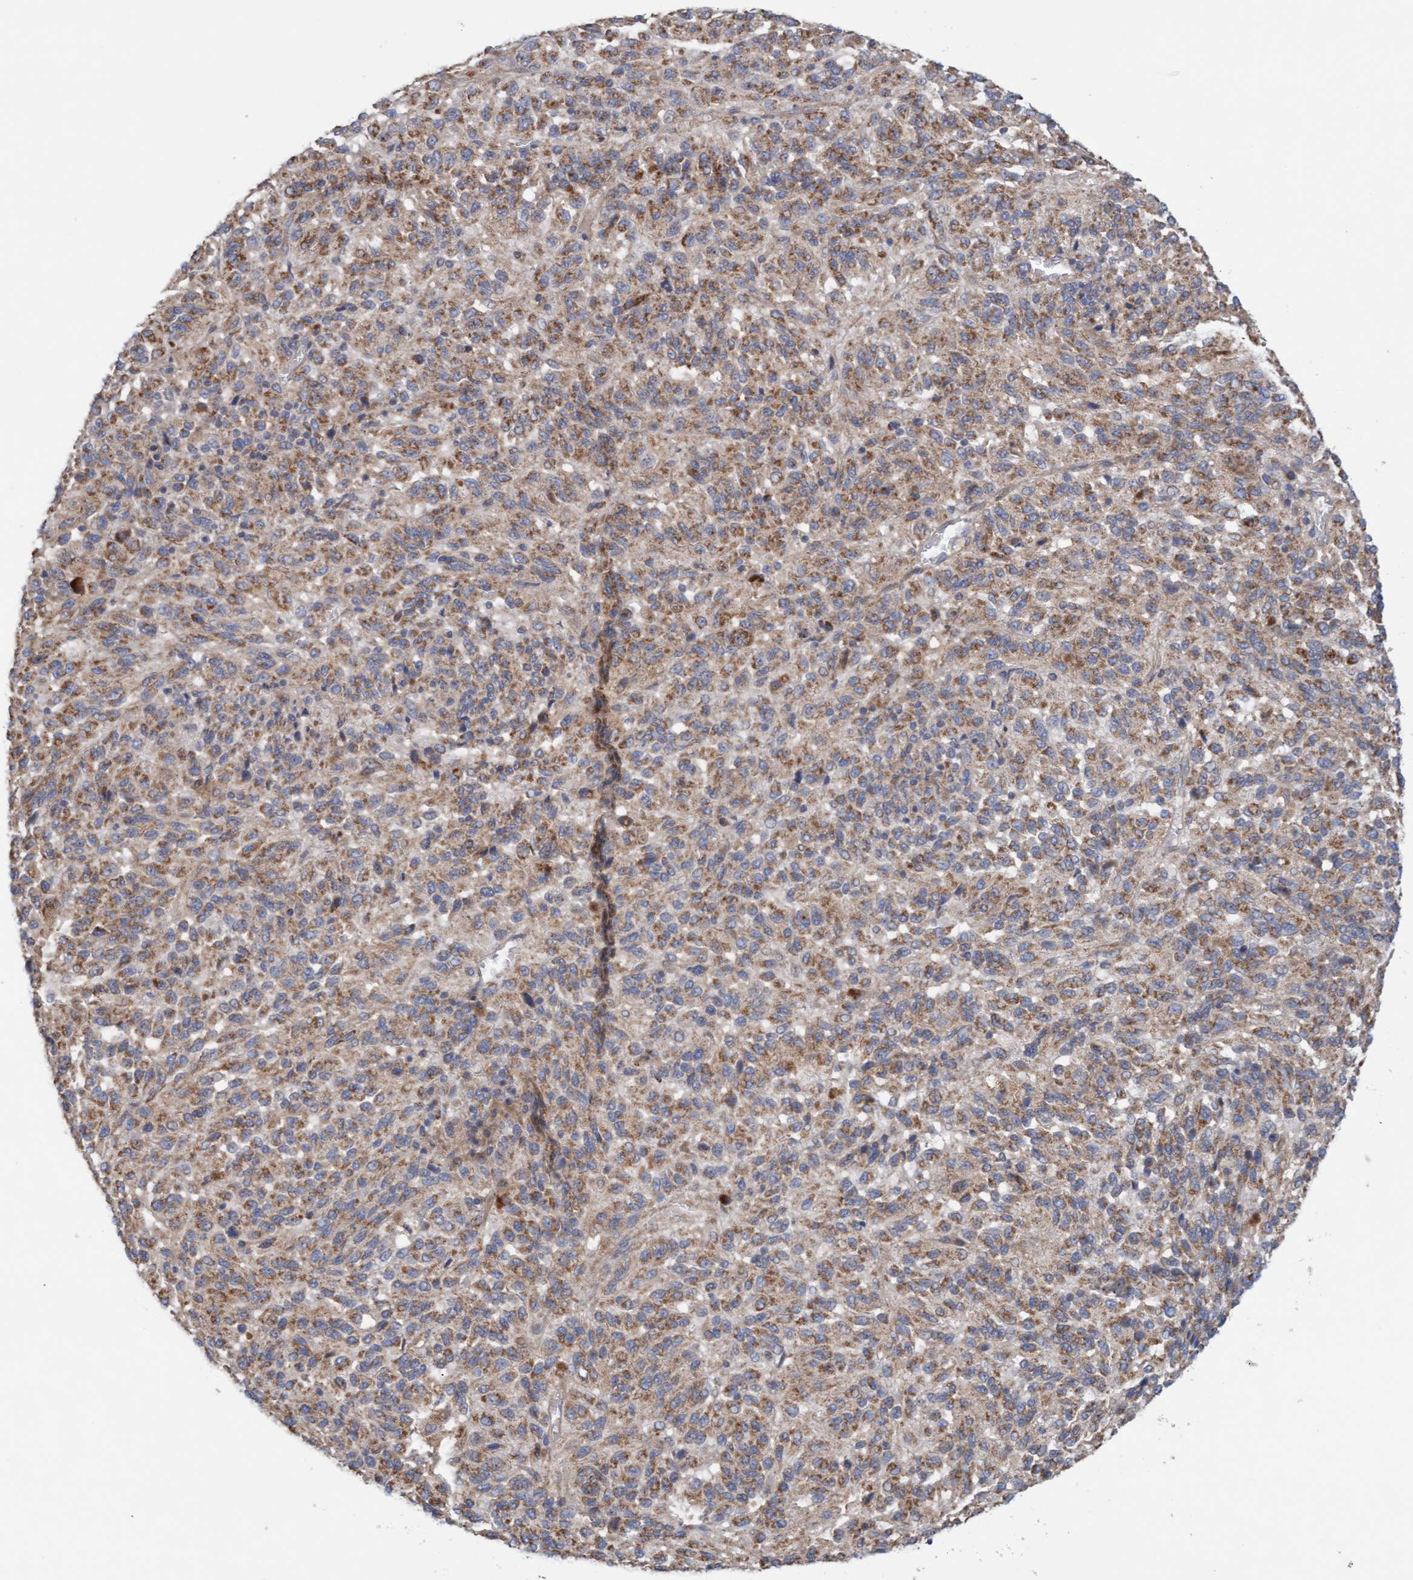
{"staining": {"intensity": "moderate", "quantity": ">75%", "location": "cytoplasmic/membranous"}, "tissue": "melanoma", "cell_type": "Tumor cells", "image_type": "cancer", "snomed": [{"axis": "morphology", "description": "Malignant melanoma, Metastatic site"}, {"axis": "topography", "description": "Lung"}], "caption": "Human melanoma stained with a brown dye displays moderate cytoplasmic/membranous positive staining in about >75% of tumor cells.", "gene": "CDK5RAP3", "patient": {"sex": "male", "age": 64}}